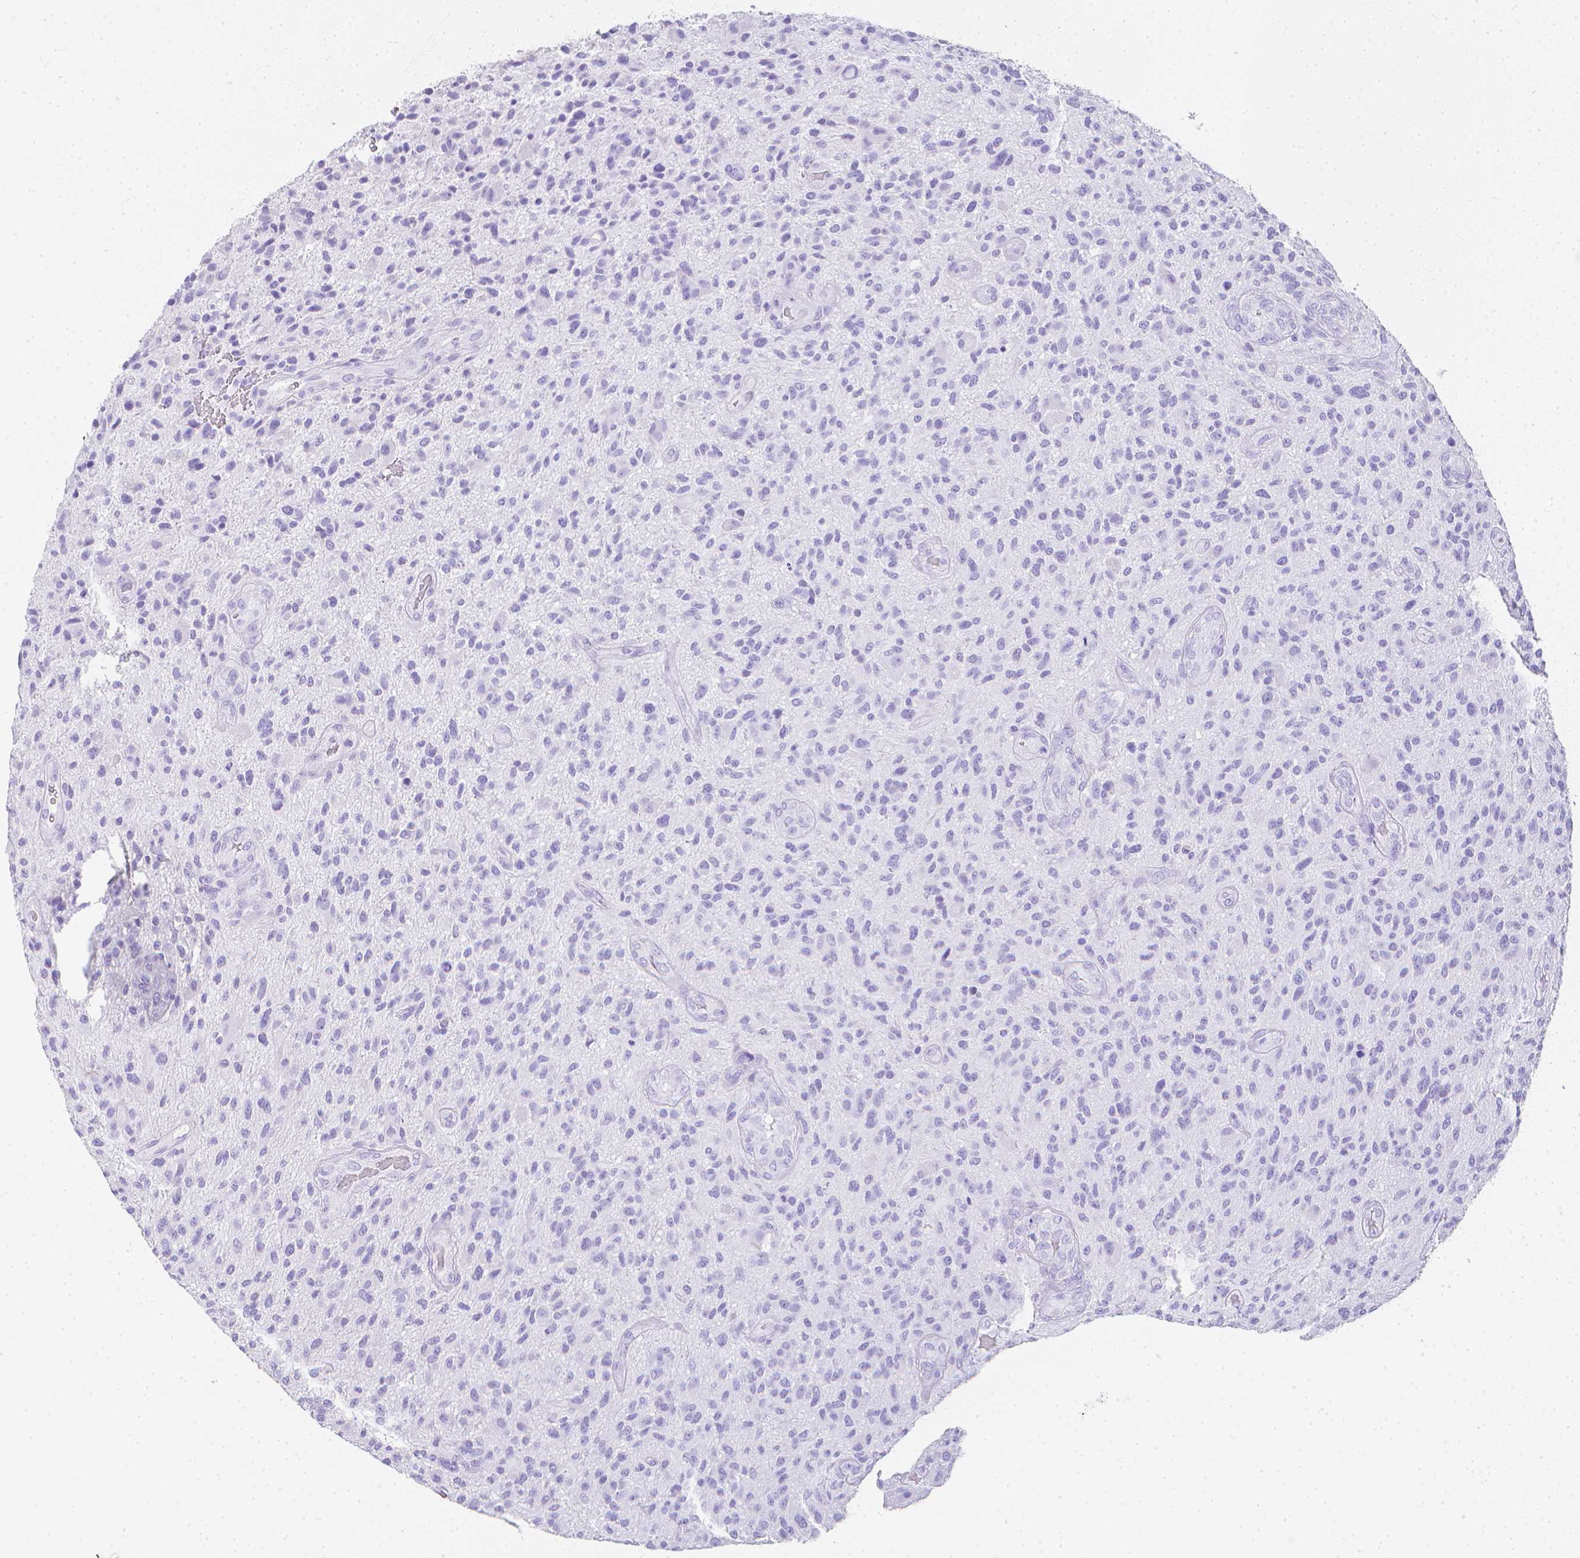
{"staining": {"intensity": "negative", "quantity": "none", "location": "none"}, "tissue": "glioma", "cell_type": "Tumor cells", "image_type": "cancer", "snomed": [{"axis": "morphology", "description": "Glioma, malignant, High grade"}, {"axis": "topography", "description": "Brain"}], "caption": "This is an immunohistochemistry histopathology image of human high-grade glioma (malignant). There is no expression in tumor cells.", "gene": "LGALS4", "patient": {"sex": "male", "age": 47}}